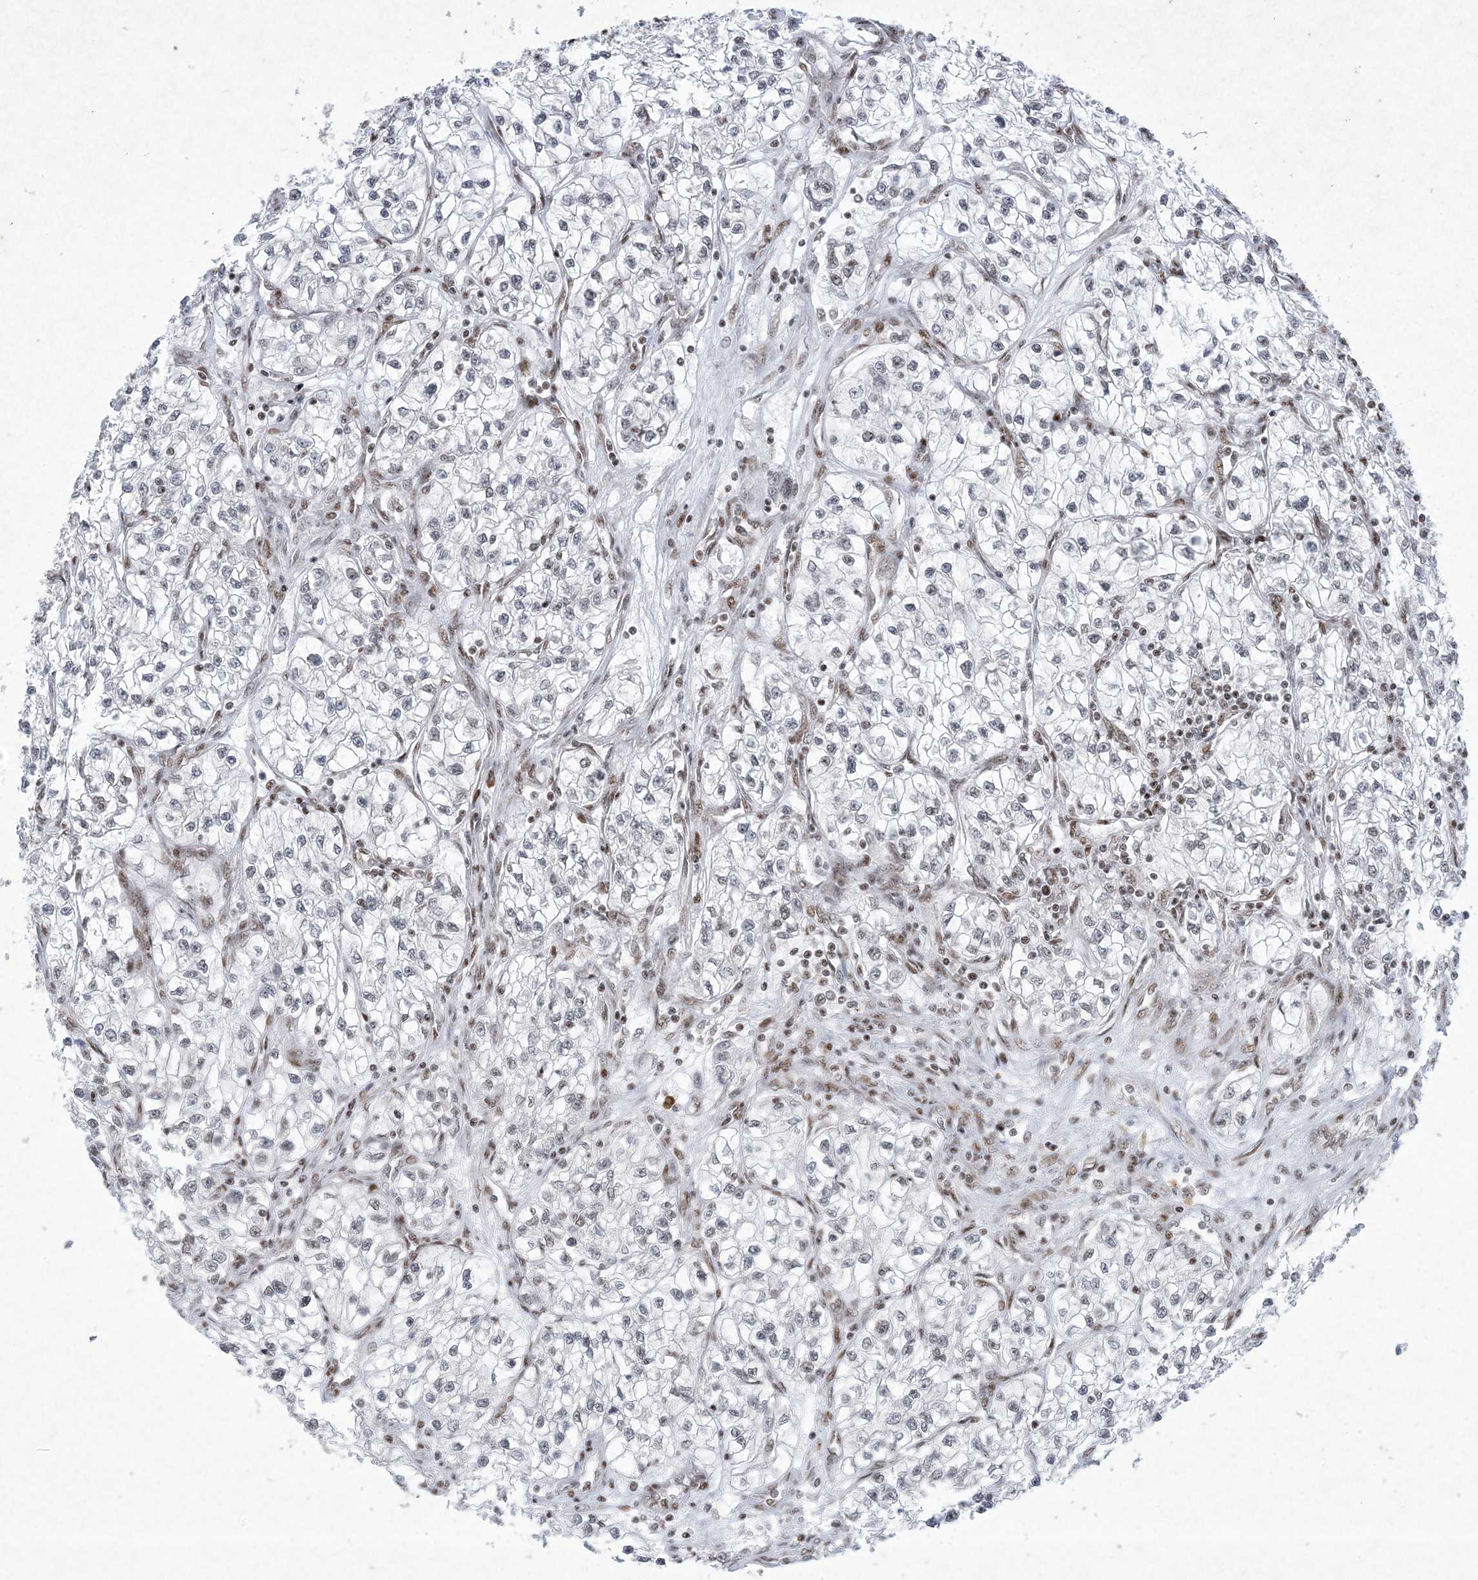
{"staining": {"intensity": "weak", "quantity": "25%-75%", "location": "nuclear"}, "tissue": "renal cancer", "cell_type": "Tumor cells", "image_type": "cancer", "snomed": [{"axis": "morphology", "description": "Adenocarcinoma, NOS"}, {"axis": "topography", "description": "Kidney"}], "caption": "Immunohistochemistry (IHC) staining of renal cancer, which reveals low levels of weak nuclear positivity in about 25%-75% of tumor cells indicating weak nuclear protein expression. The staining was performed using DAB (brown) for protein detection and nuclei were counterstained in hematoxylin (blue).", "gene": "PKNOX2", "patient": {"sex": "female", "age": 57}}